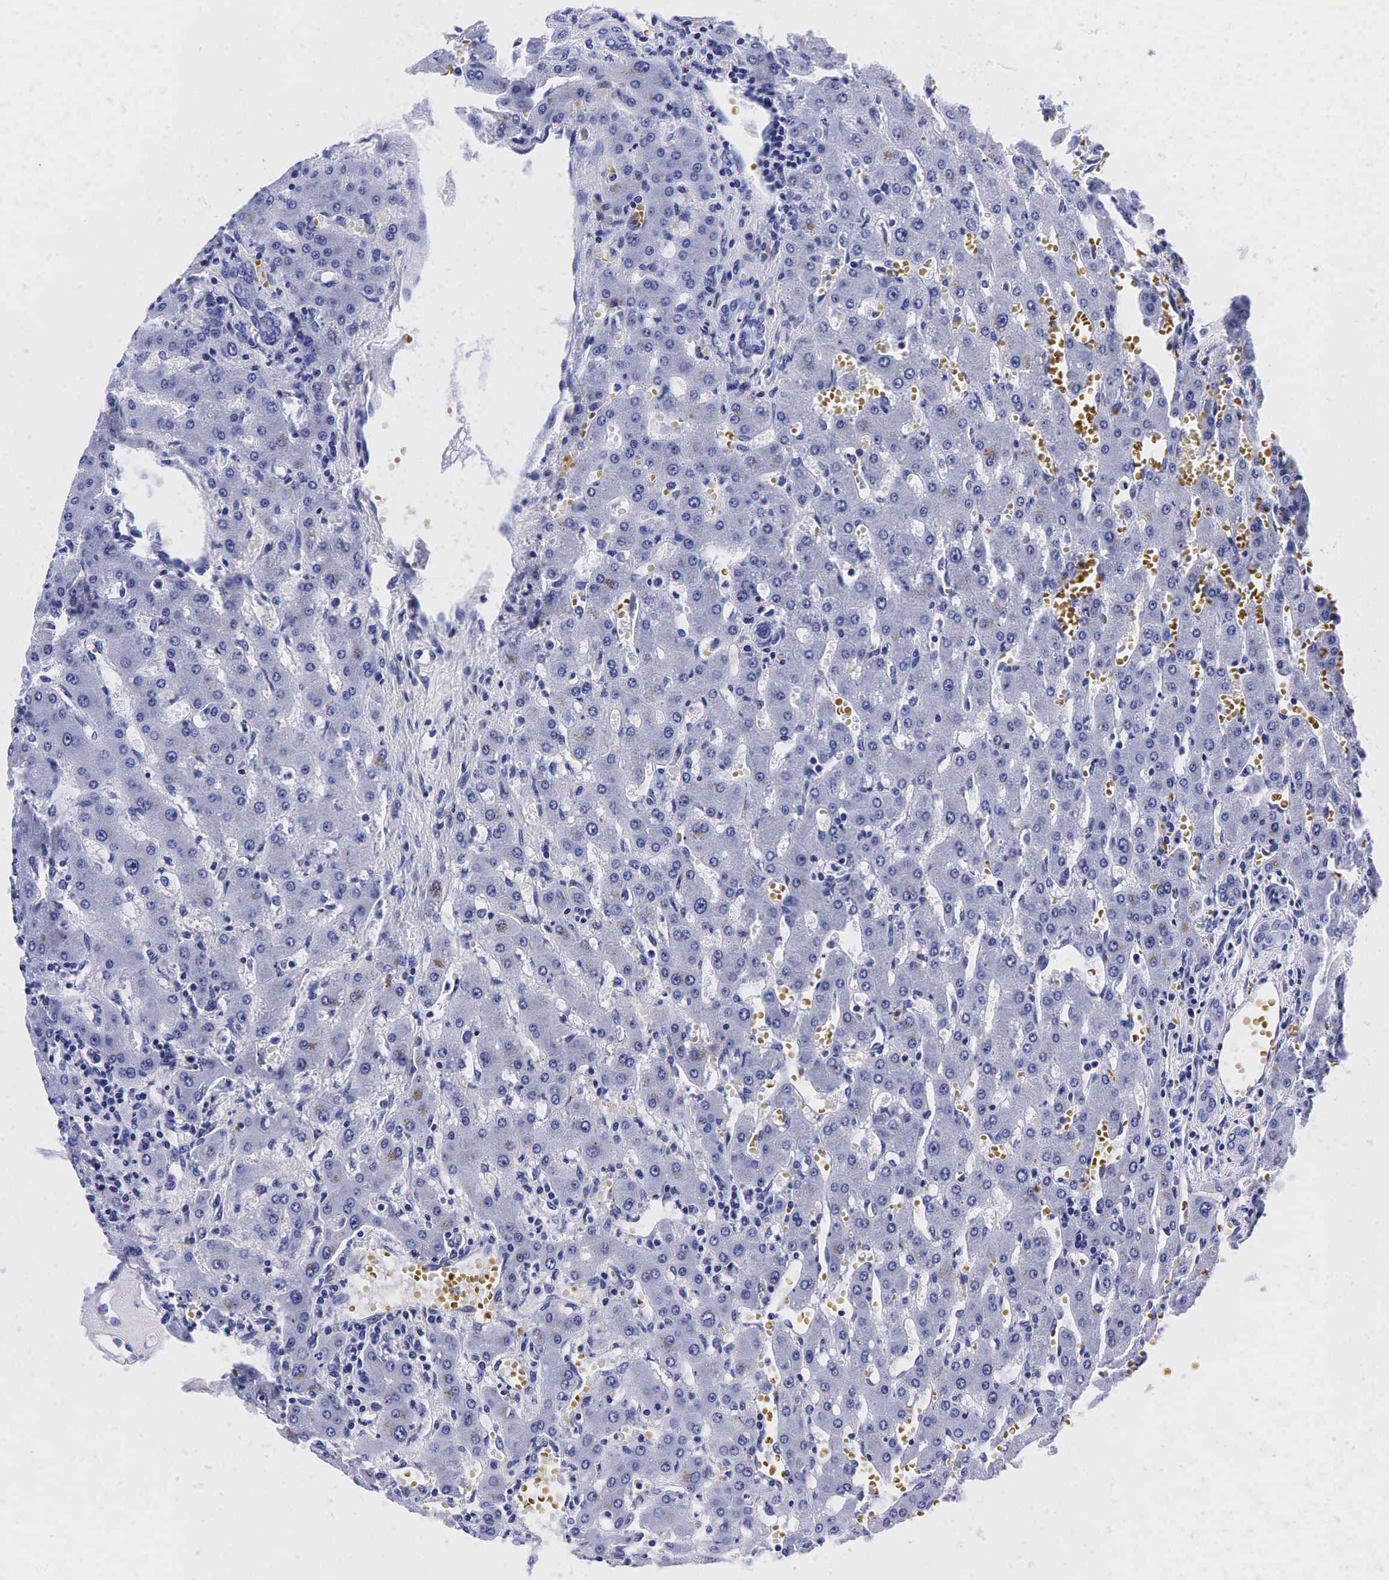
{"staining": {"intensity": "negative", "quantity": "none", "location": "none"}, "tissue": "liver", "cell_type": "Cholangiocytes", "image_type": "normal", "snomed": [{"axis": "morphology", "description": "Normal tissue, NOS"}, {"axis": "topography", "description": "Liver"}], "caption": "Immunohistochemical staining of benign liver displays no significant staining in cholangiocytes. Brightfield microscopy of immunohistochemistry stained with DAB (brown) and hematoxylin (blue), captured at high magnification.", "gene": "ACP3", "patient": {"sex": "female", "age": 30}}